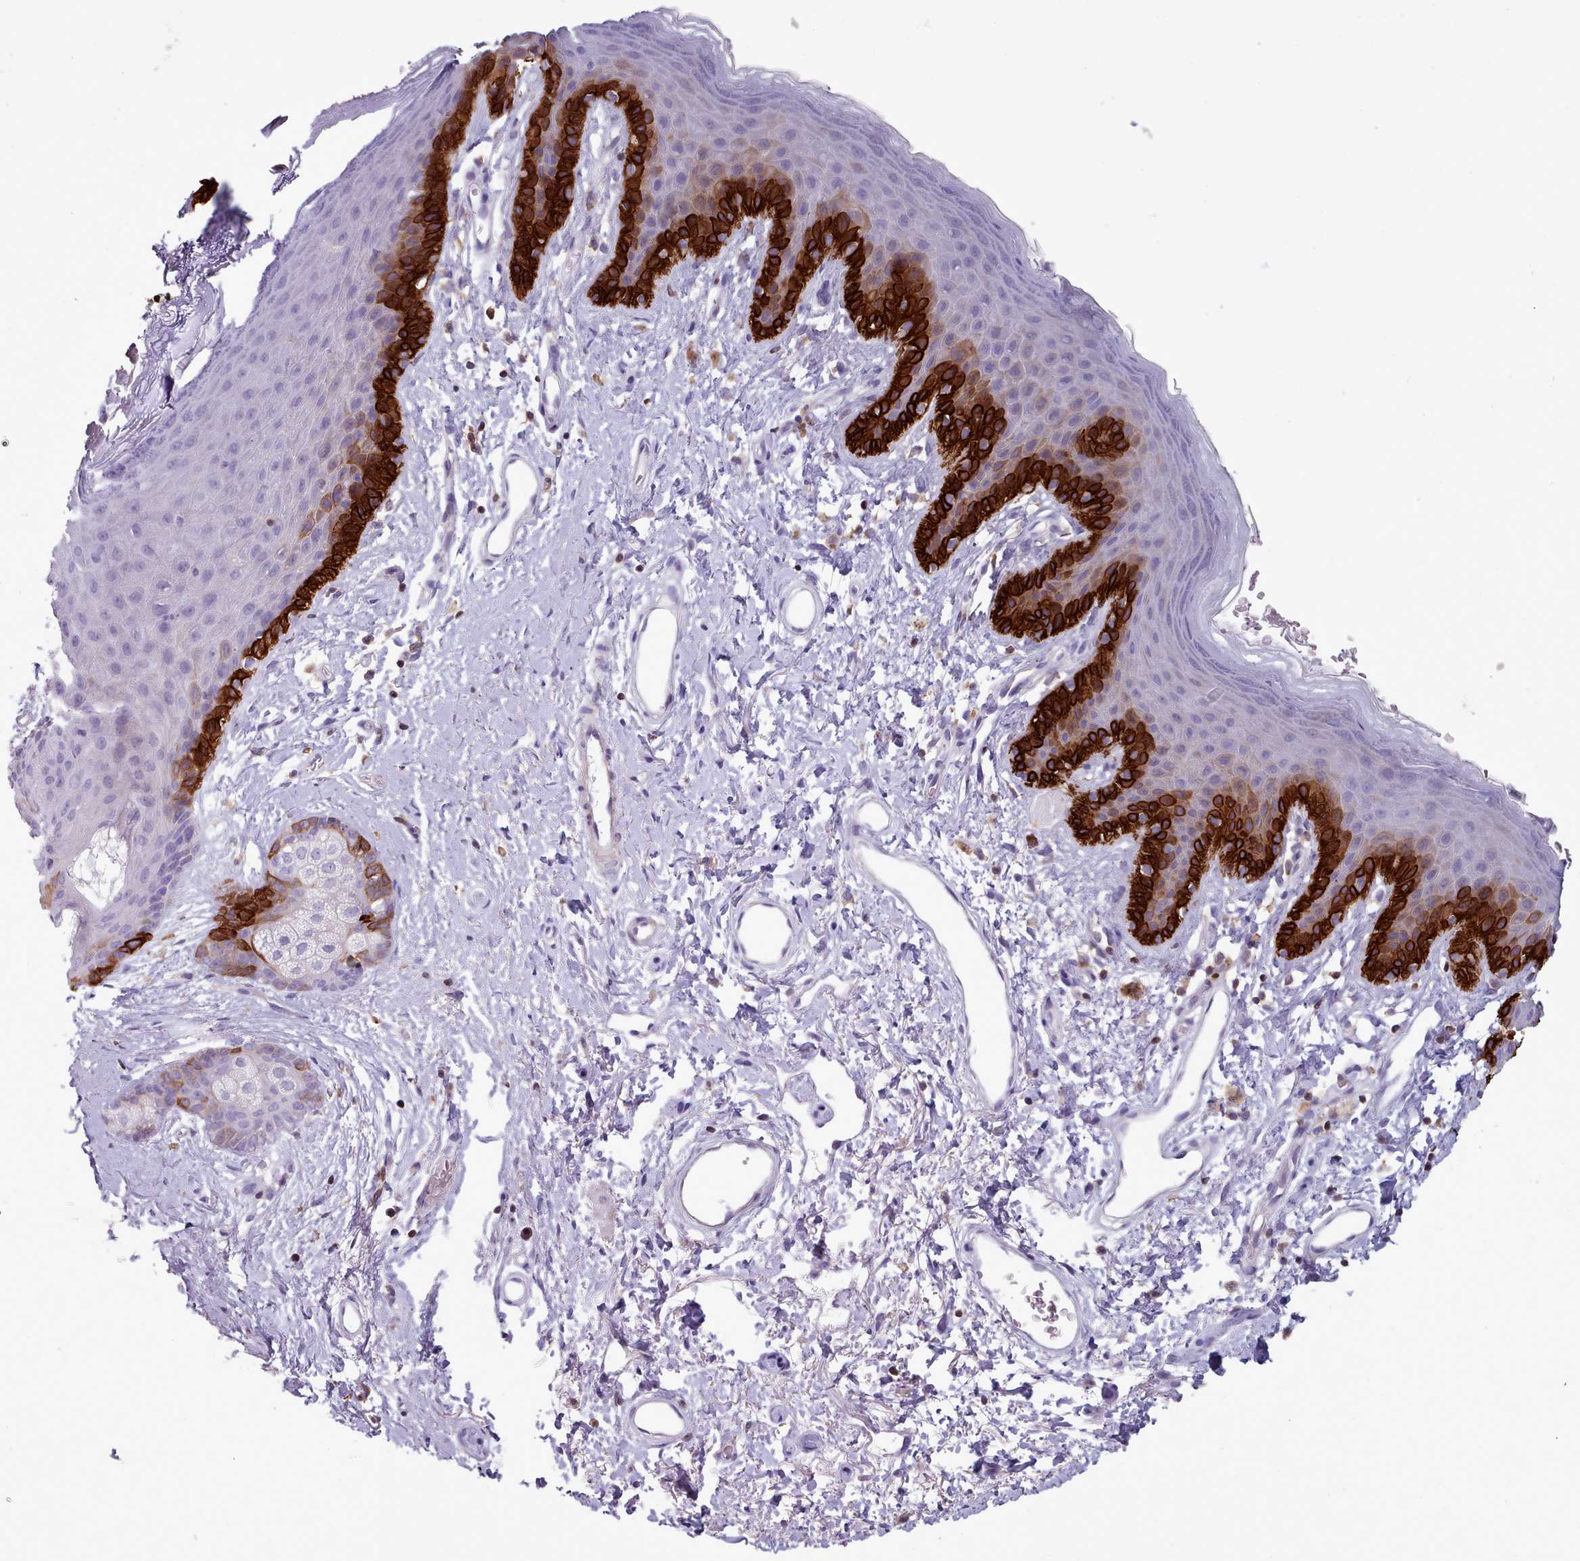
{"staining": {"intensity": "strong", "quantity": "25%-75%", "location": "cytoplasmic/membranous"}, "tissue": "skin", "cell_type": "Epidermal cells", "image_type": "normal", "snomed": [{"axis": "morphology", "description": "Normal tissue, NOS"}, {"axis": "topography", "description": "Anal"}], "caption": "Unremarkable skin shows strong cytoplasmic/membranous staining in about 25%-75% of epidermal cells (IHC, brightfield microscopy, high magnification)..", "gene": "RAC1", "patient": {"sex": "female", "age": 46}}